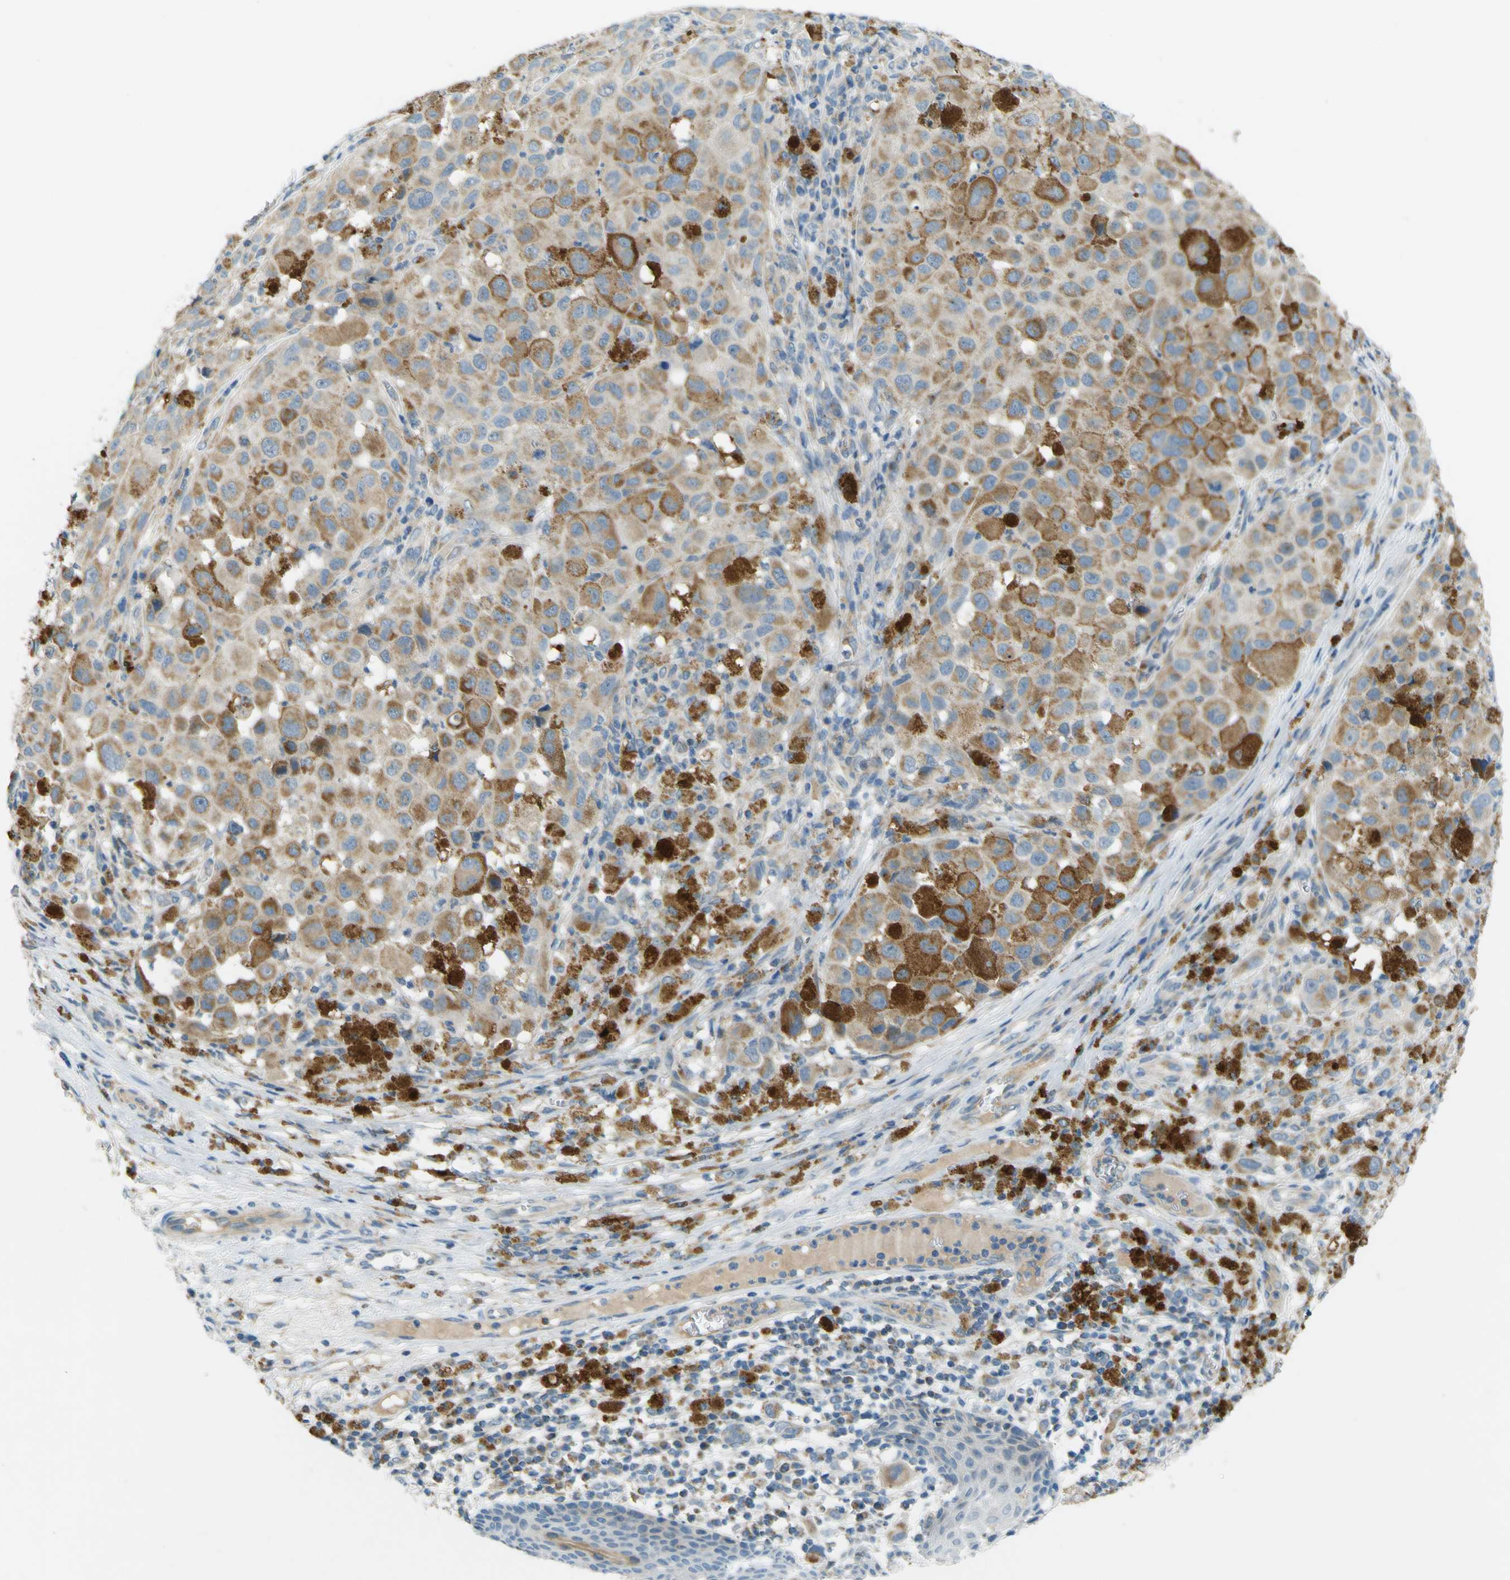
{"staining": {"intensity": "moderate", "quantity": ">75%", "location": "cytoplasmic/membranous"}, "tissue": "melanoma", "cell_type": "Tumor cells", "image_type": "cancer", "snomed": [{"axis": "morphology", "description": "Malignant melanoma, NOS"}, {"axis": "topography", "description": "Skin"}], "caption": "A photomicrograph of melanoma stained for a protein exhibits moderate cytoplasmic/membranous brown staining in tumor cells.", "gene": "FKTN", "patient": {"sex": "male", "age": 96}}